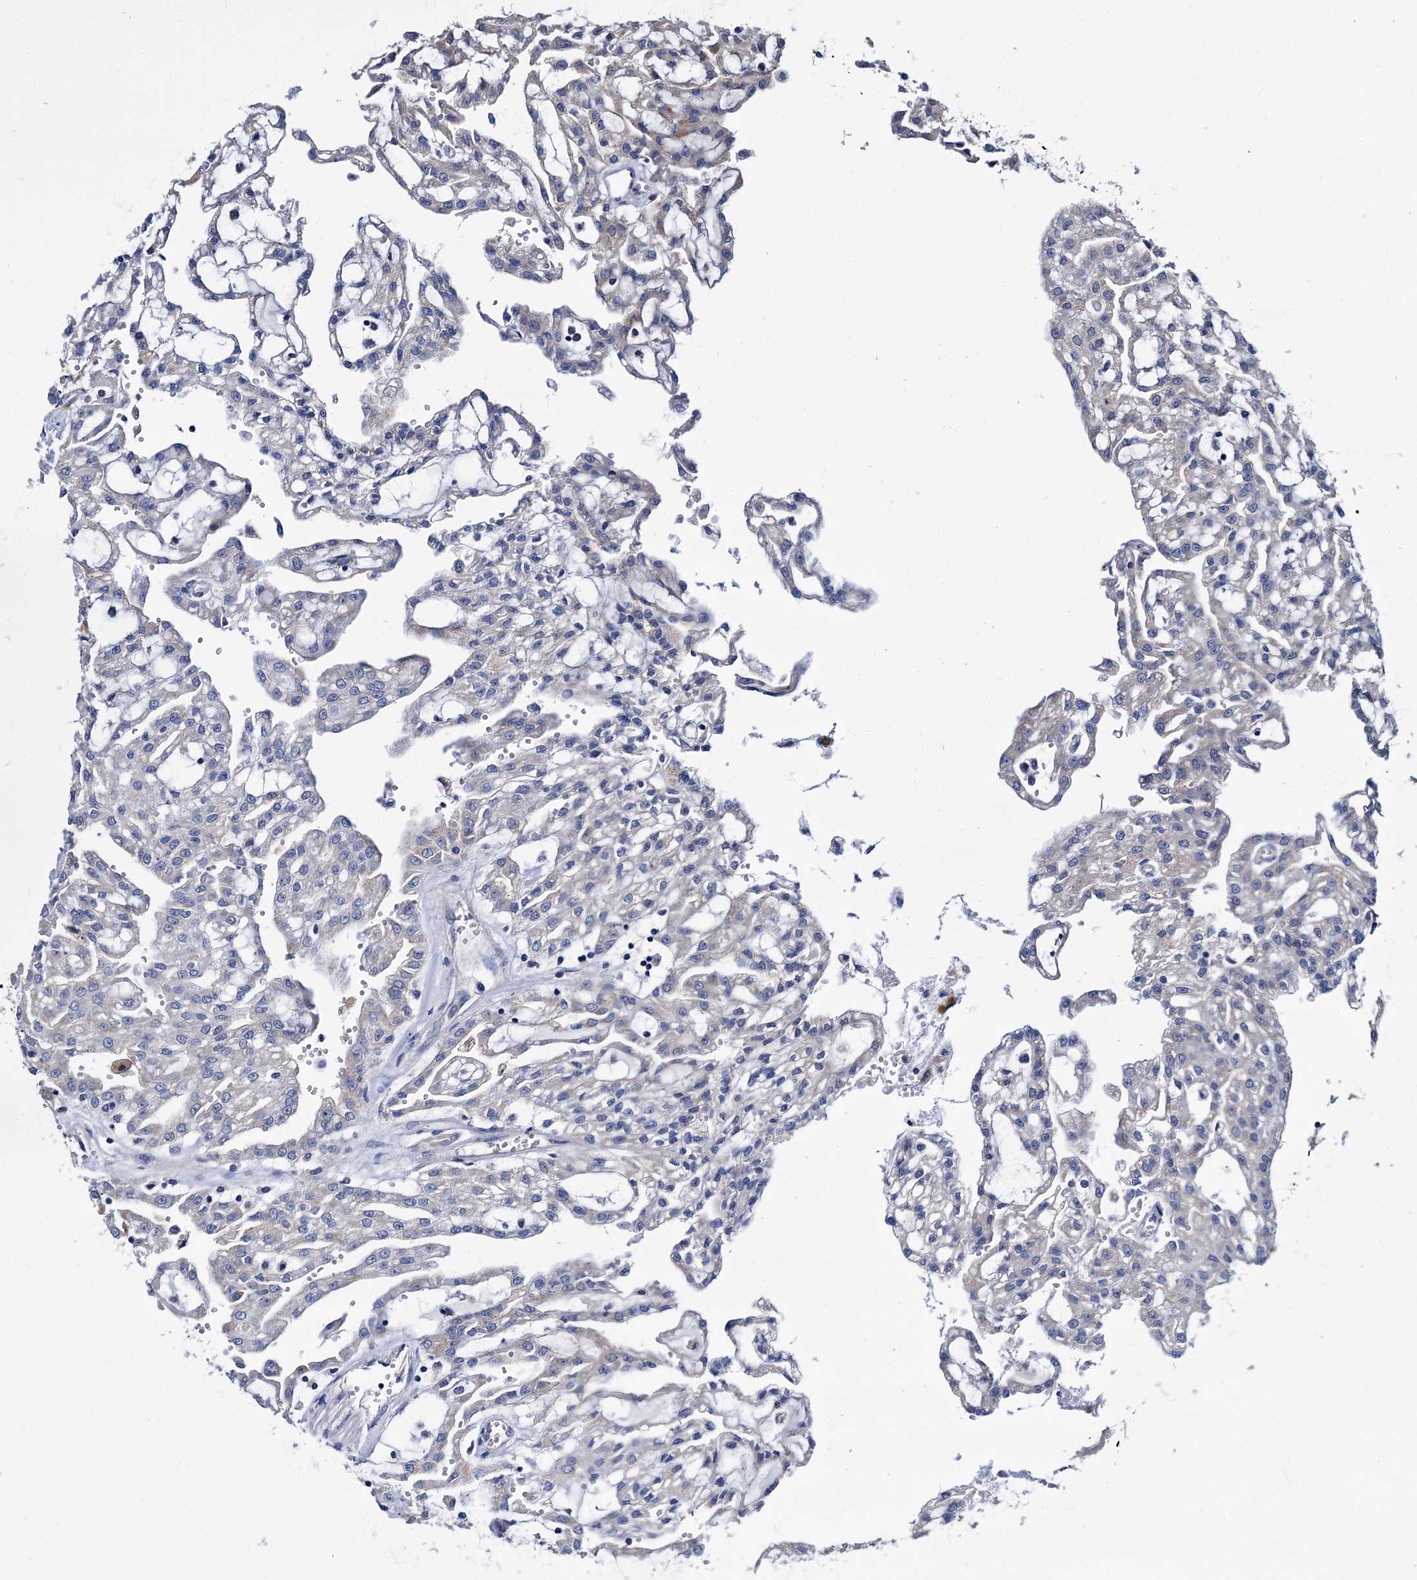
{"staining": {"intensity": "negative", "quantity": "none", "location": "none"}, "tissue": "renal cancer", "cell_type": "Tumor cells", "image_type": "cancer", "snomed": [{"axis": "morphology", "description": "Adenocarcinoma, NOS"}, {"axis": "topography", "description": "Kidney"}], "caption": "Immunohistochemistry of renal cancer (adenocarcinoma) displays no expression in tumor cells. Nuclei are stained in blue.", "gene": "CEP295", "patient": {"sex": "male", "age": 63}}